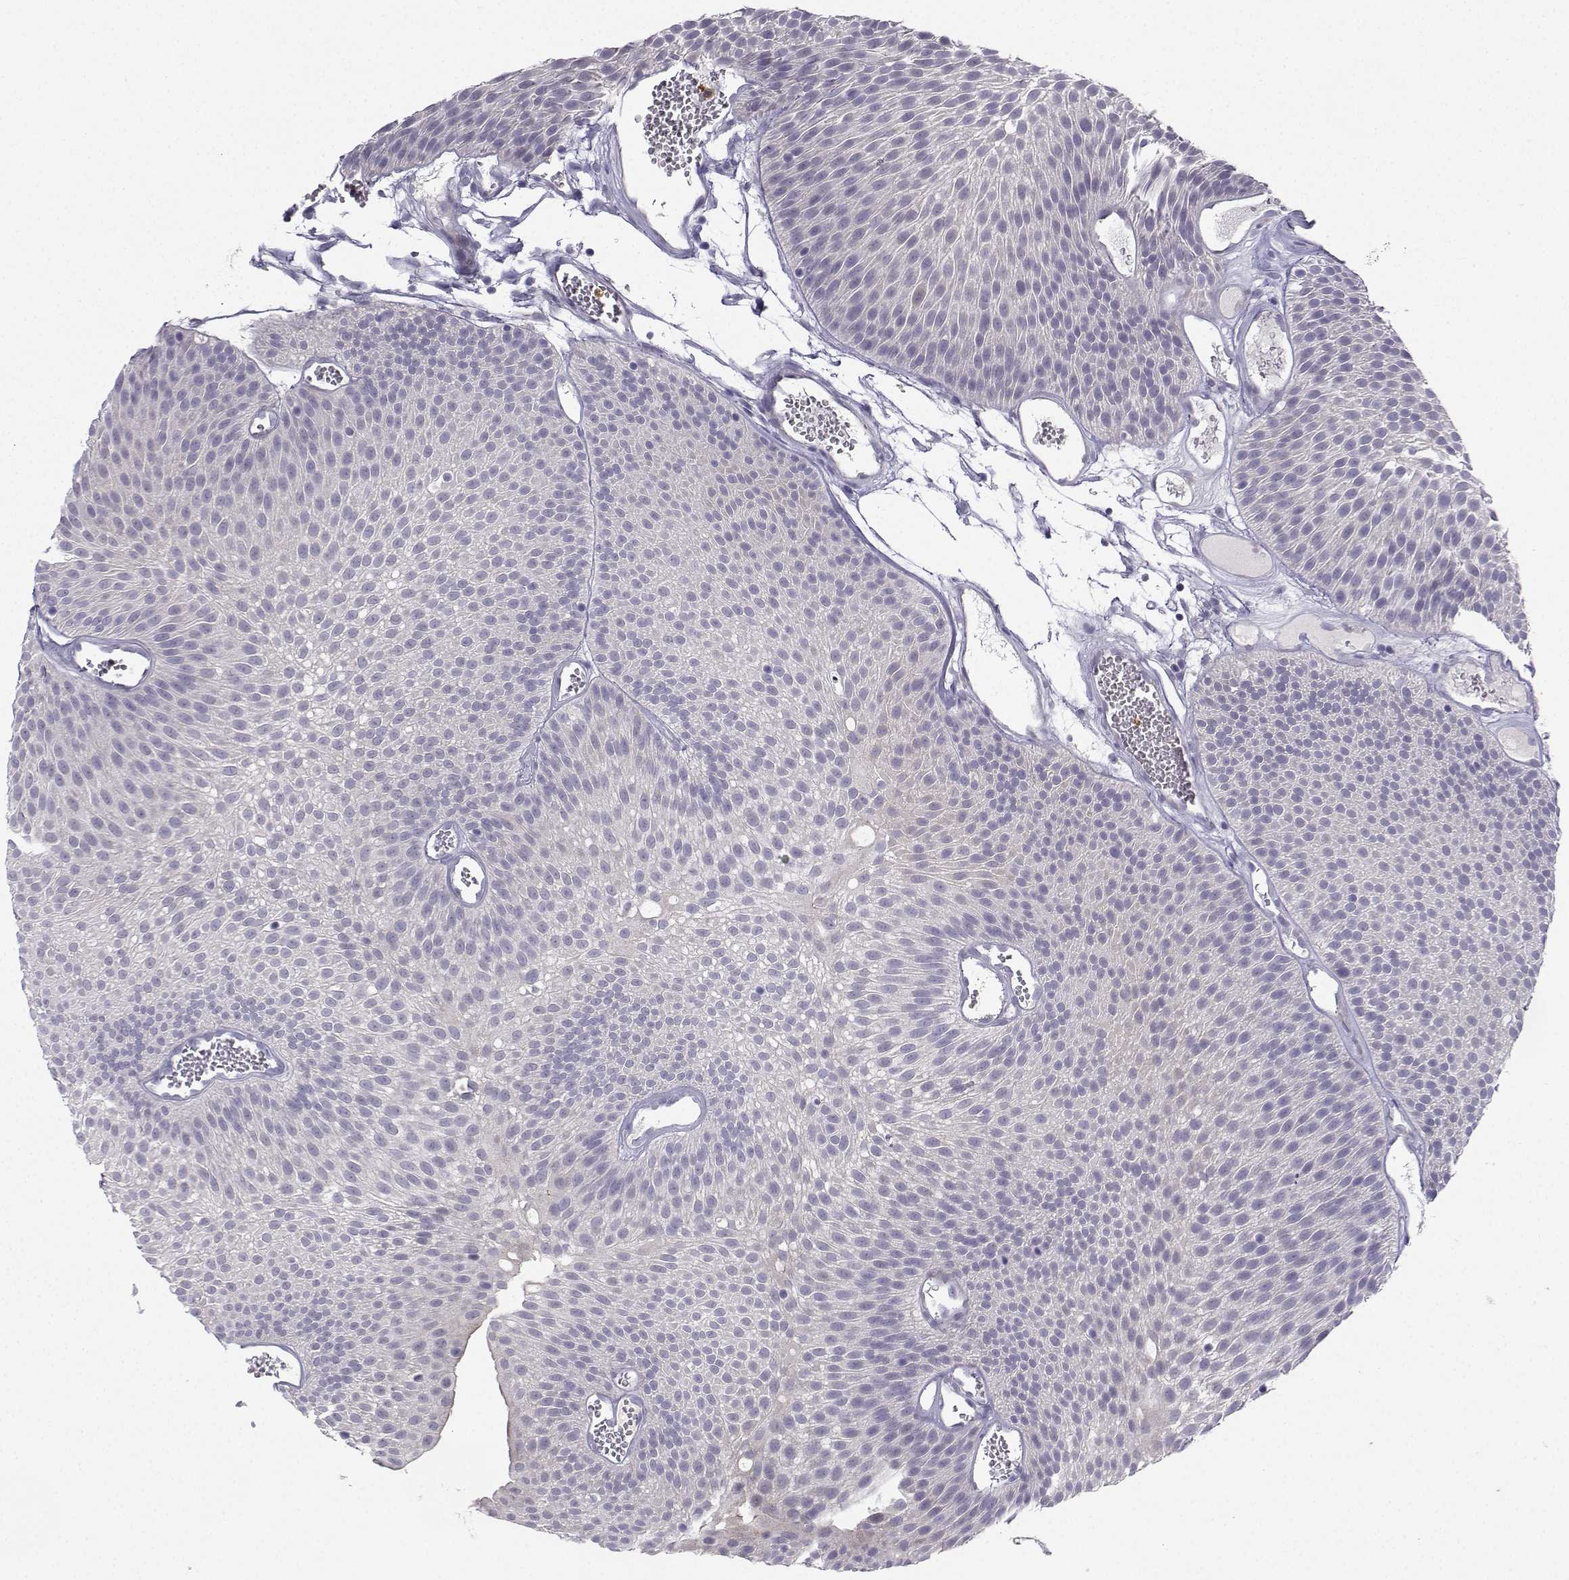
{"staining": {"intensity": "negative", "quantity": "none", "location": "none"}, "tissue": "urothelial cancer", "cell_type": "Tumor cells", "image_type": "cancer", "snomed": [{"axis": "morphology", "description": "Urothelial carcinoma, Low grade"}, {"axis": "topography", "description": "Urinary bladder"}], "caption": "A high-resolution micrograph shows immunohistochemistry (IHC) staining of urothelial cancer, which exhibits no significant expression in tumor cells. Brightfield microscopy of immunohistochemistry stained with DAB (brown) and hematoxylin (blue), captured at high magnification.", "gene": "CALY", "patient": {"sex": "male", "age": 52}}